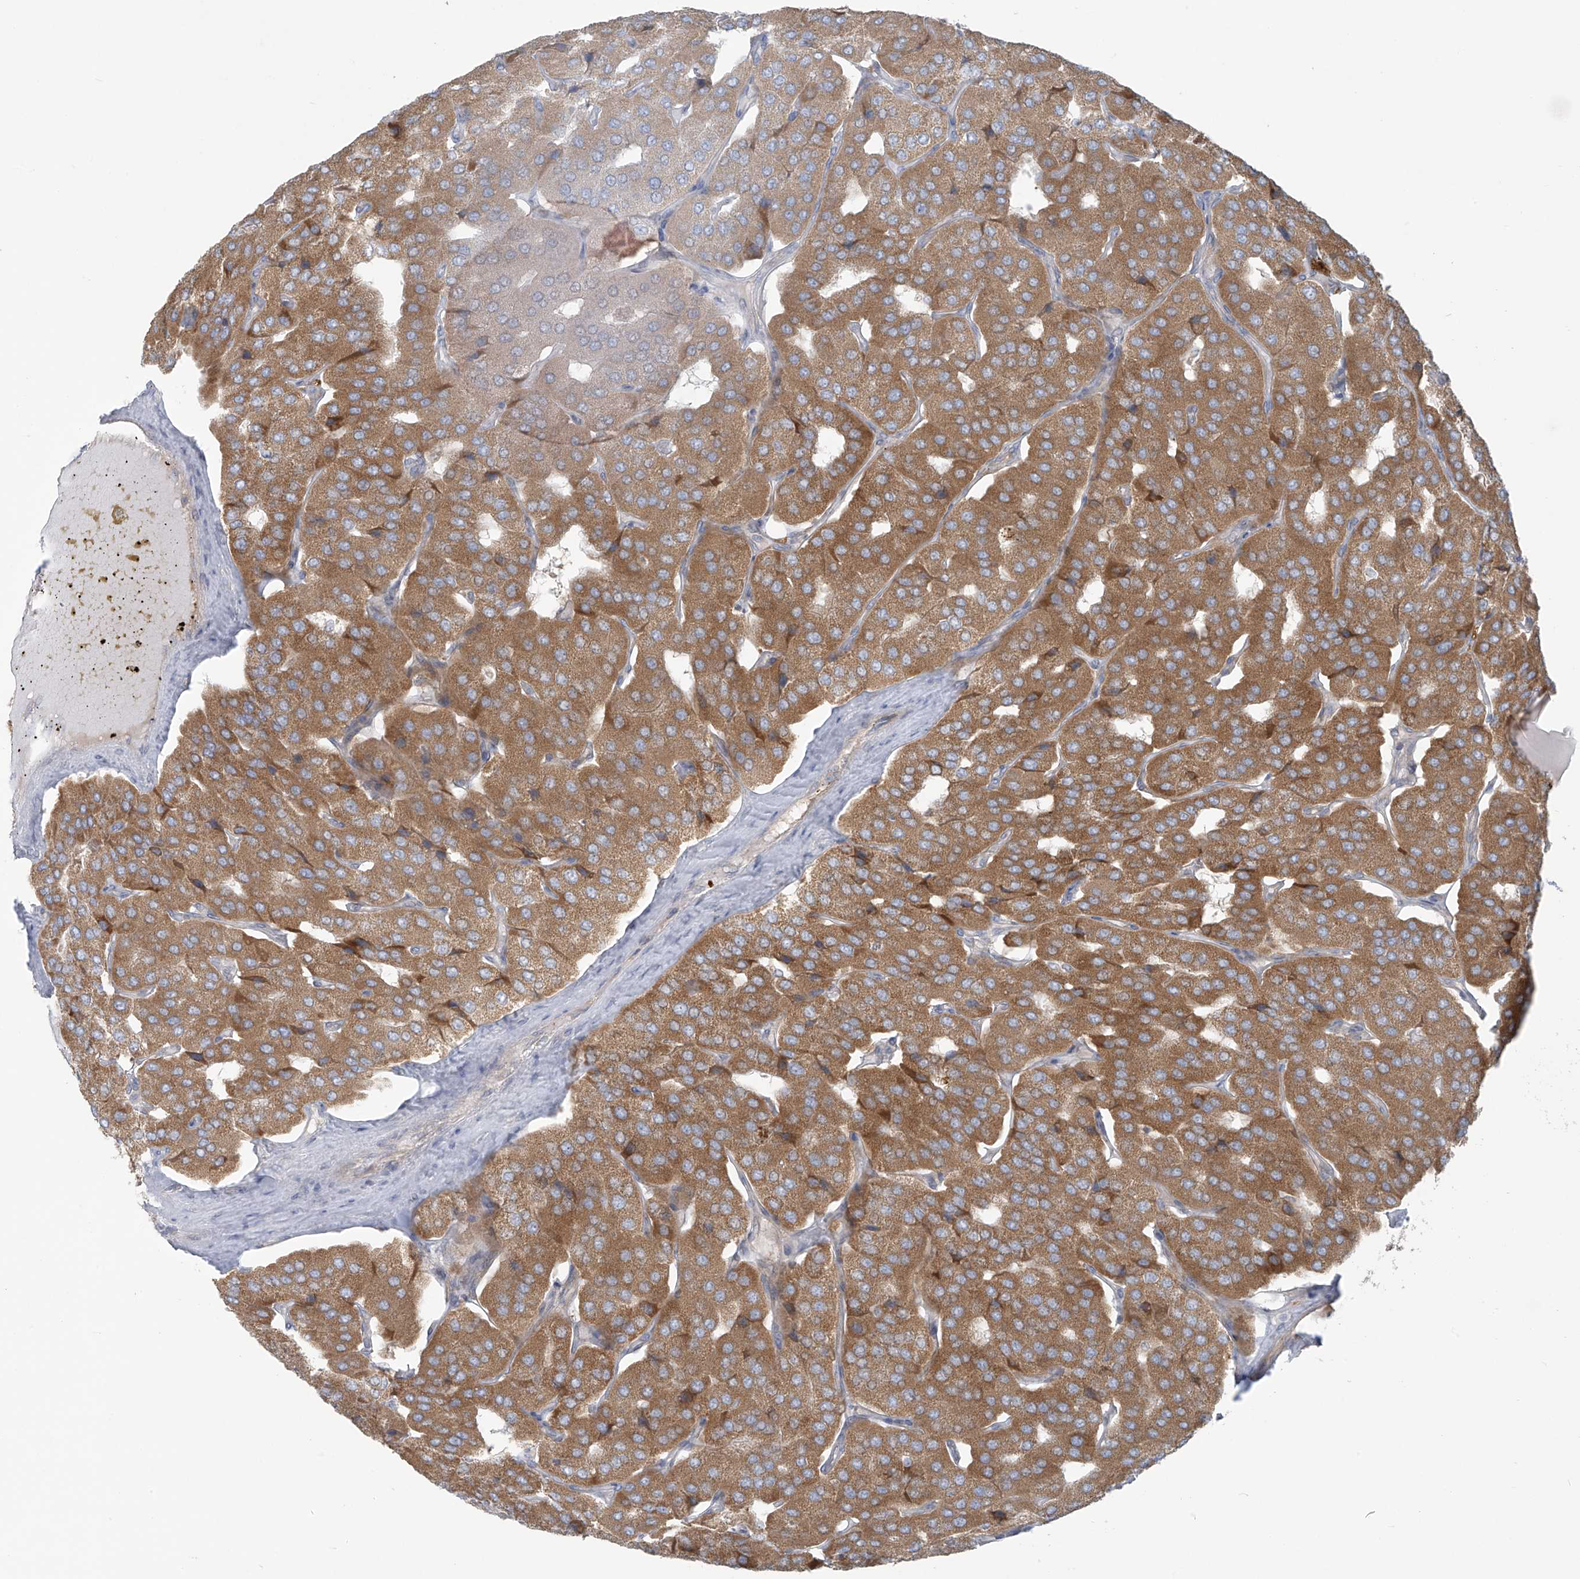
{"staining": {"intensity": "moderate", "quantity": ">75%", "location": "cytoplasmic/membranous"}, "tissue": "parathyroid gland", "cell_type": "Glandular cells", "image_type": "normal", "snomed": [{"axis": "morphology", "description": "Normal tissue, NOS"}, {"axis": "morphology", "description": "Adenoma, NOS"}, {"axis": "topography", "description": "Parathyroid gland"}], "caption": "Glandular cells display moderate cytoplasmic/membranous positivity in approximately >75% of cells in normal parathyroid gland.", "gene": "LZTS3", "patient": {"sex": "female", "age": 86}}